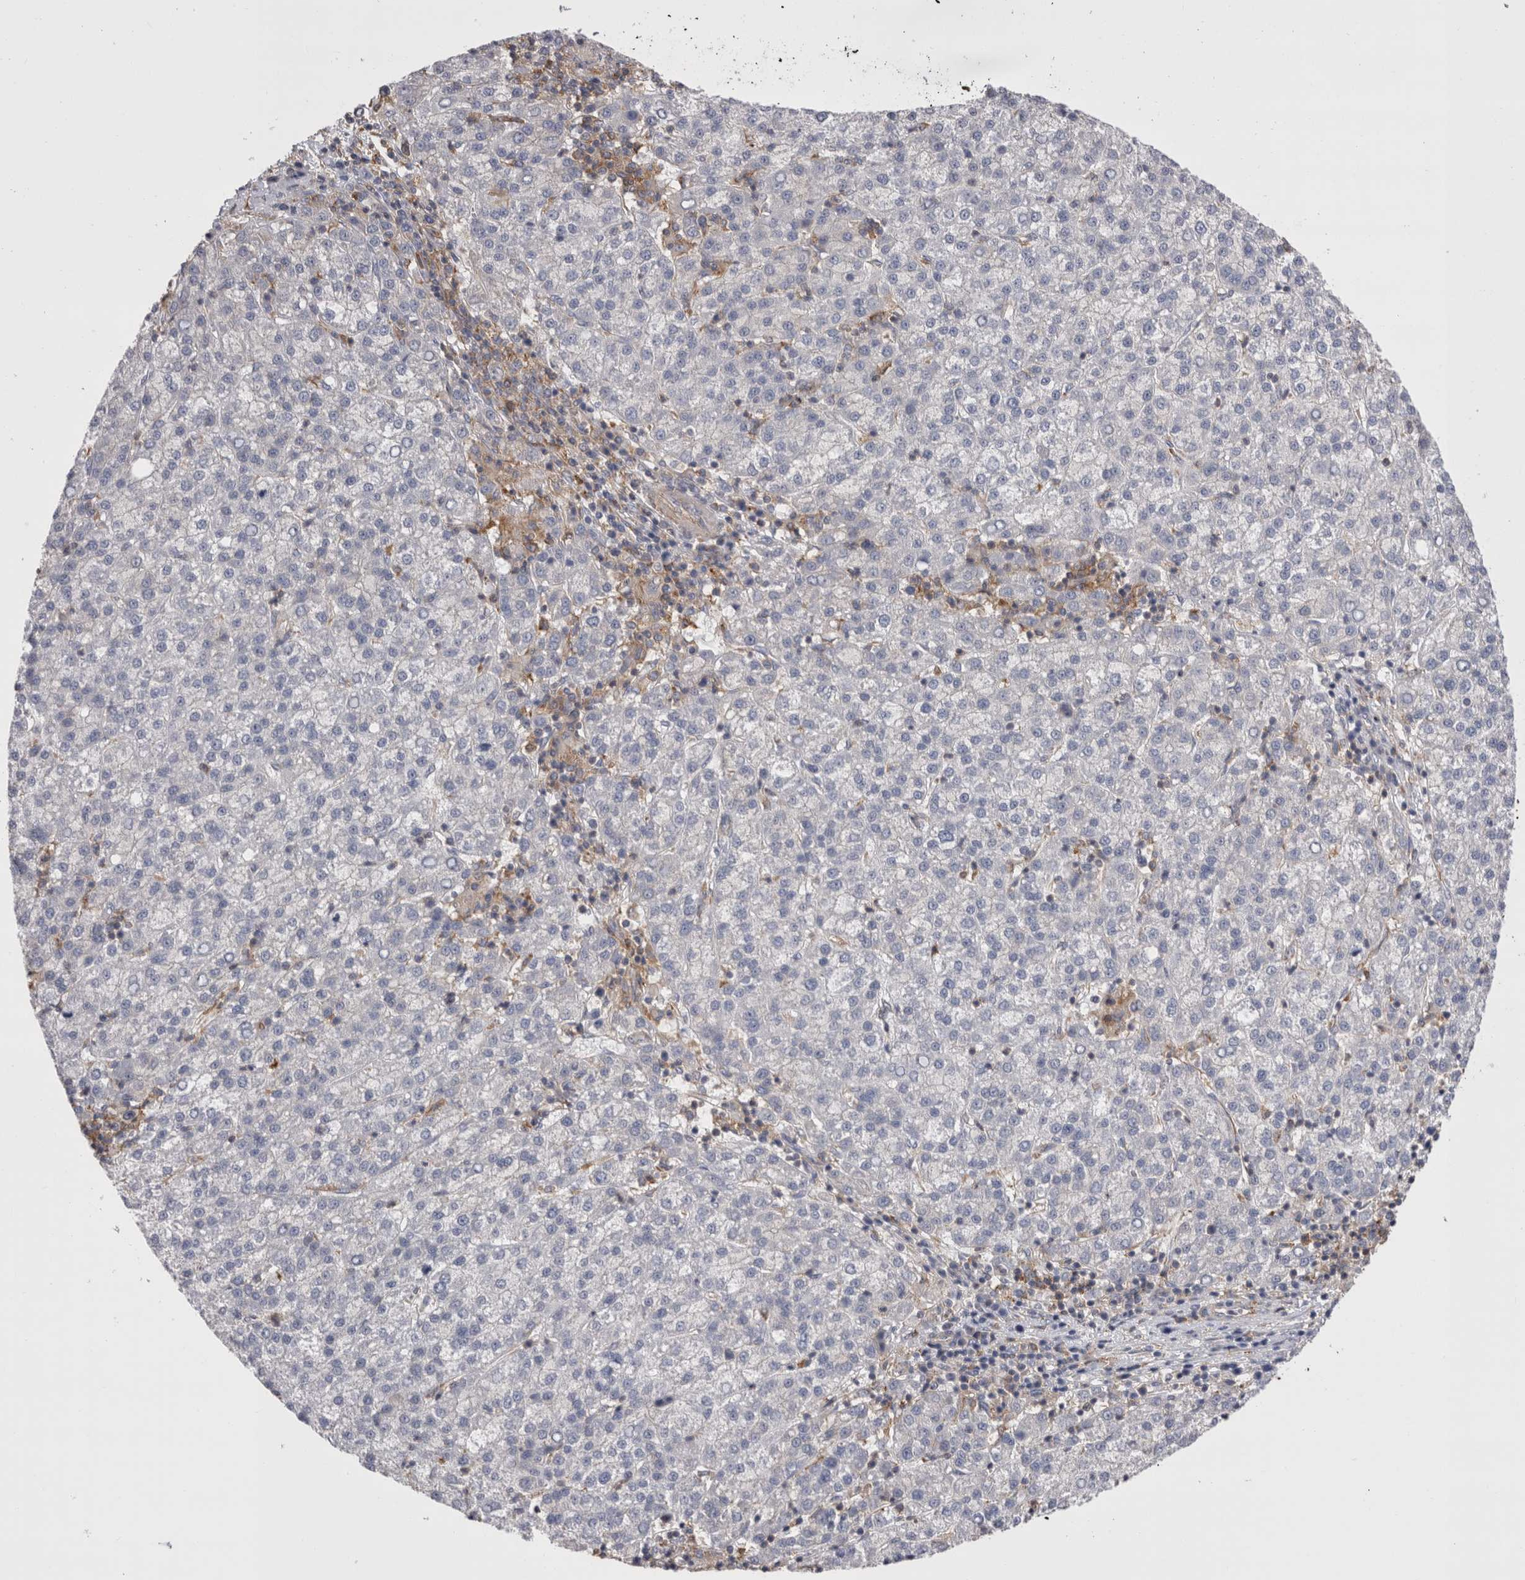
{"staining": {"intensity": "negative", "quantity": "none", "location": "none"}, "tissue": "liver cancer", "cell_type": "Tumor cells", "image_type": "cancer", "snomed": [{"axis": "morphology", "description": "Carcinoma, Hepatocellular, NOS"}, {"axis": "topography", "description": "Liver"}], "caption": "Hepatocellular carcinoma (liver) was stained to show a protein in brown. There is no significant staining in tumor cells. Nuclei are stained in blue.", "gene": "RAB11FIP1", "patient": {"sex": "female", "age": 58}}